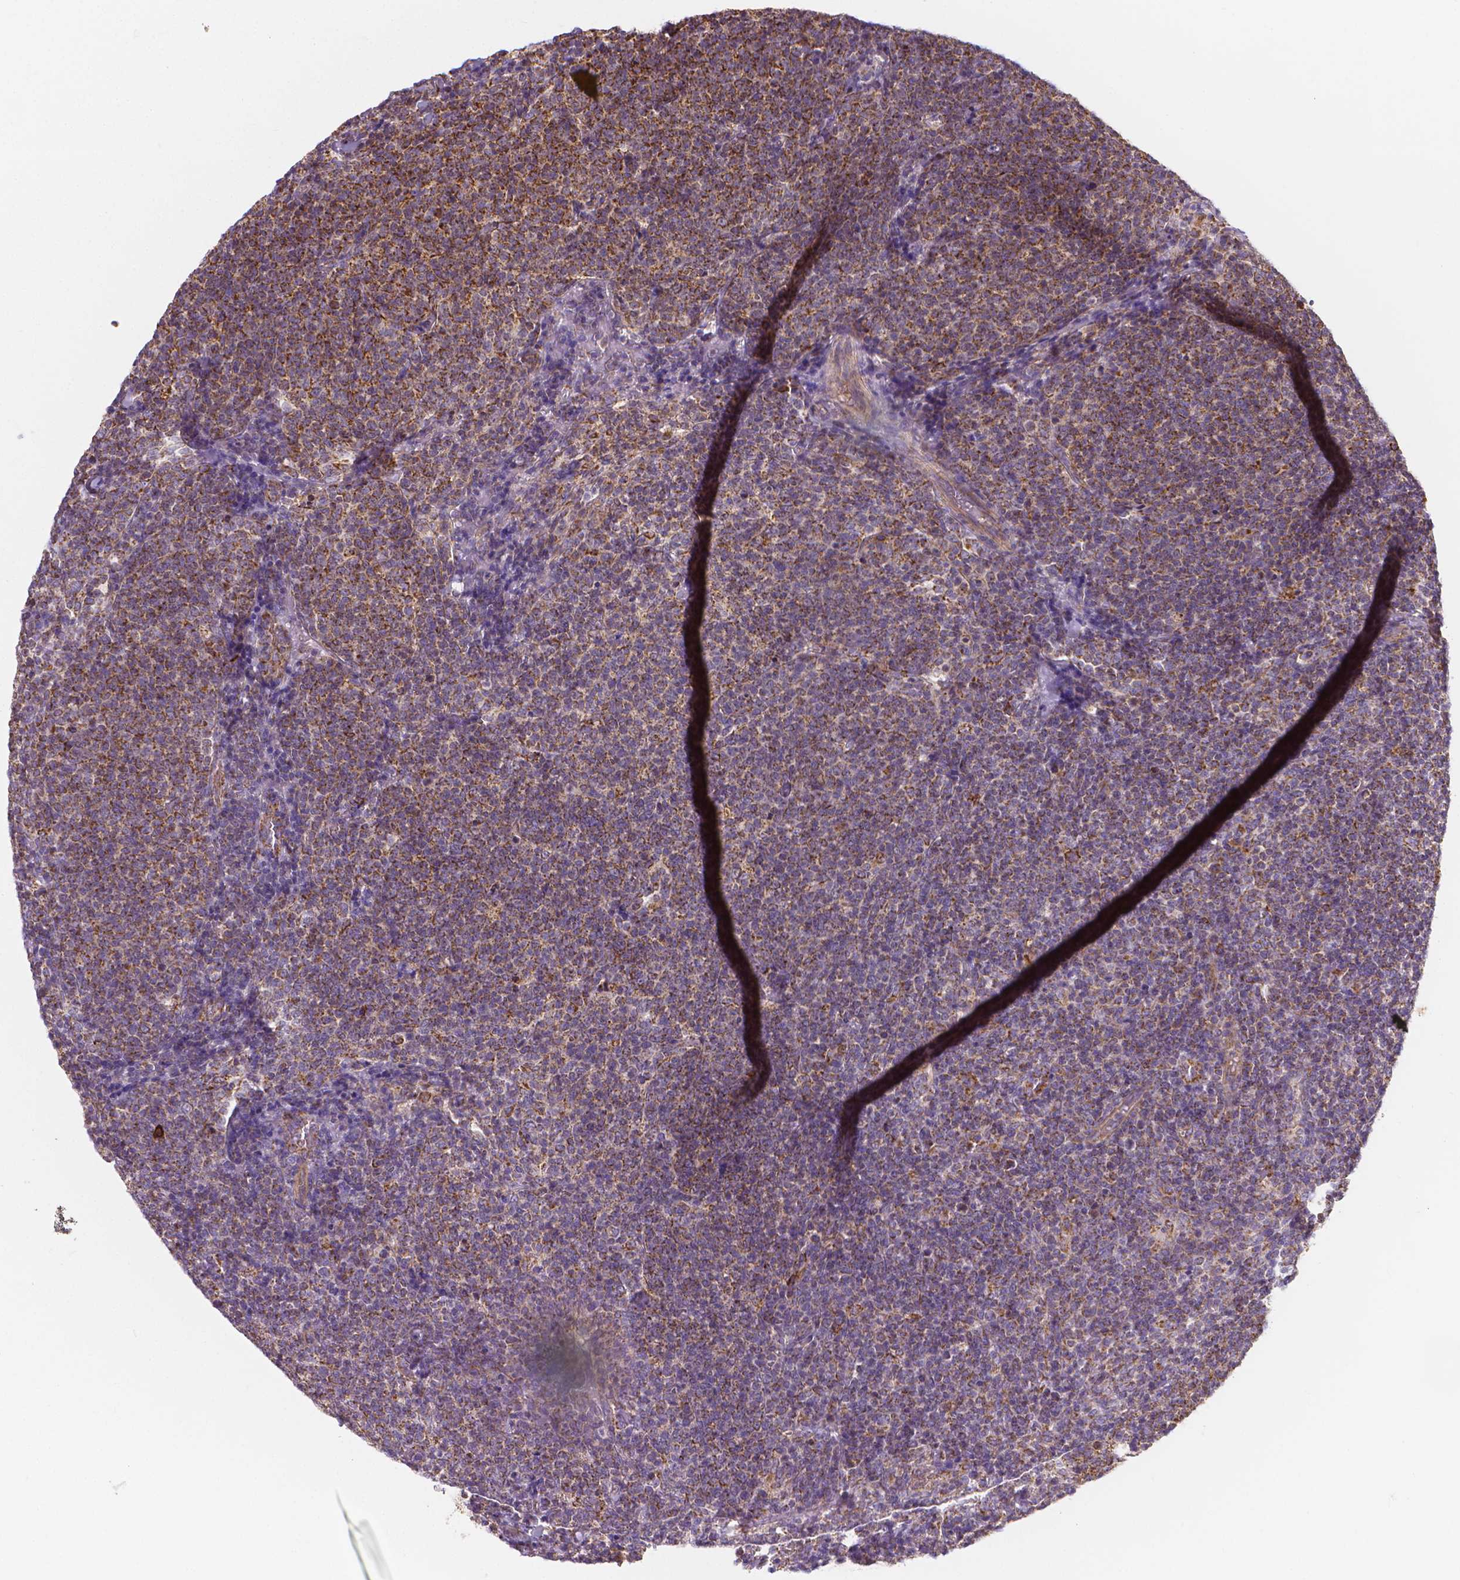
{"staining": {"intensity": "moderate", "quantity": "25%-75%", "location": "cytoplasmic/membranous"}, "tissue": "lymphoma", "cell_type": "Tumor cells", "image_type": "cancer", "snomed": [{"axis": "morphology", "description": "Malignant lymphoma, non-Hodgkin's type, High grade"}, {"axis": "topography", "description": "Lymph node"}], "caption": "High-grade malignant lymphoma, non-Hodgkin's type tissue demonstrates moderate cytoplasmic/membranous positivity in approximately 25%-75% of tumor cells, visualized by immunohistochemistry.", "gene": "SNCAIP", "patient": {"sex": "male", "age": 61}}